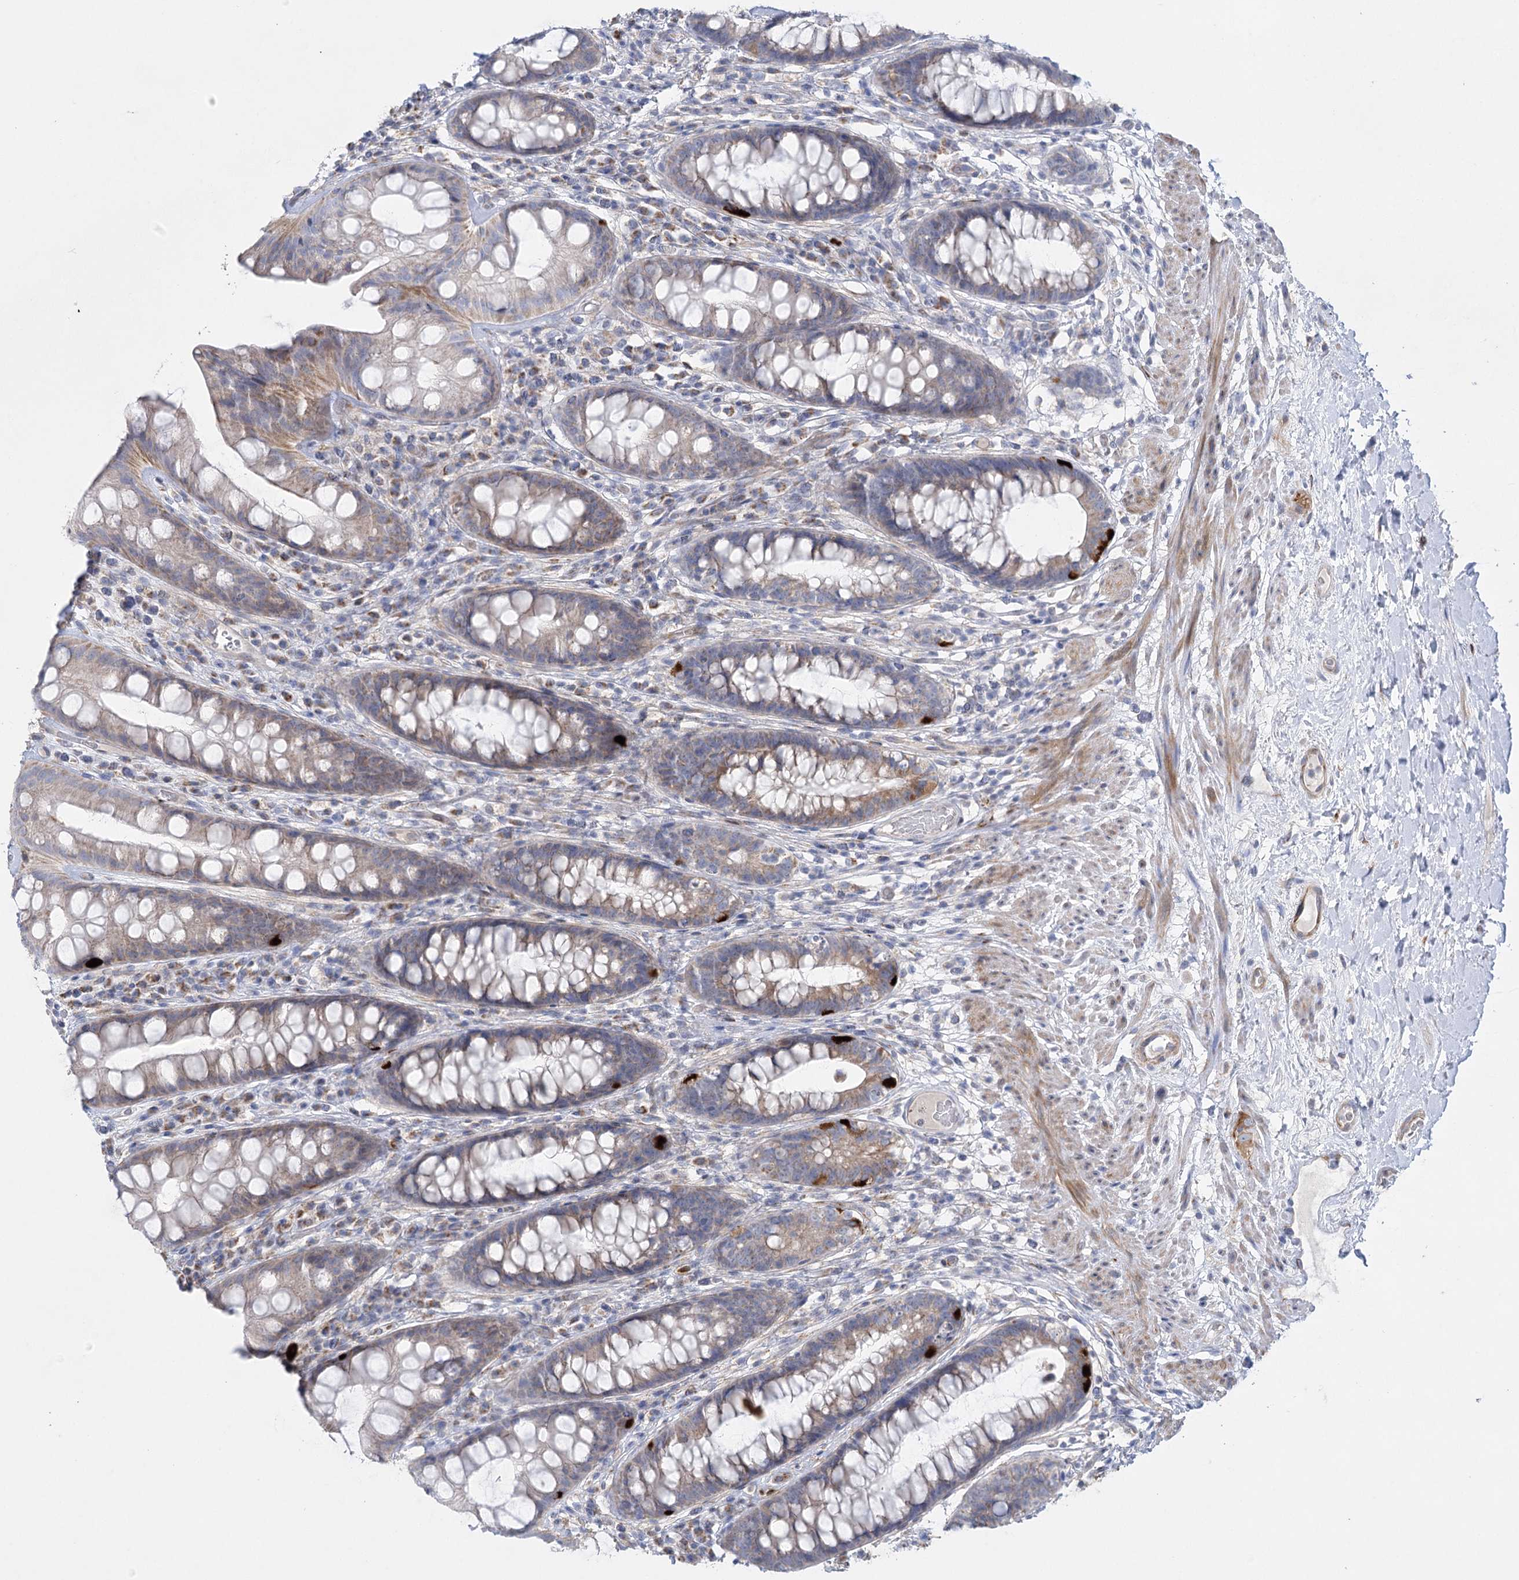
{"staining": {"intensity": "moderate", "quantity": "25%-75%", "location": "cytoplasmic/membranous"}, "tissue": "rectum", "cell_type": "Glandular cells", "image_type": "normal", "snomed": [{"axis": "morphology", "description": "Normal tissue, NOS"}, {"axis": "topography", "description": "Rectum"}], "caption": "Immunohistochemical staining of normal human rectum shows medium levels of moderate cytoplasmic/membranous staining in approximately 25%-75% of glandular cells. (IHC, brightfield microscopy, high magnification).", "gene": "DHTKD1", "patient": {"sex": "male", "age": 74}}